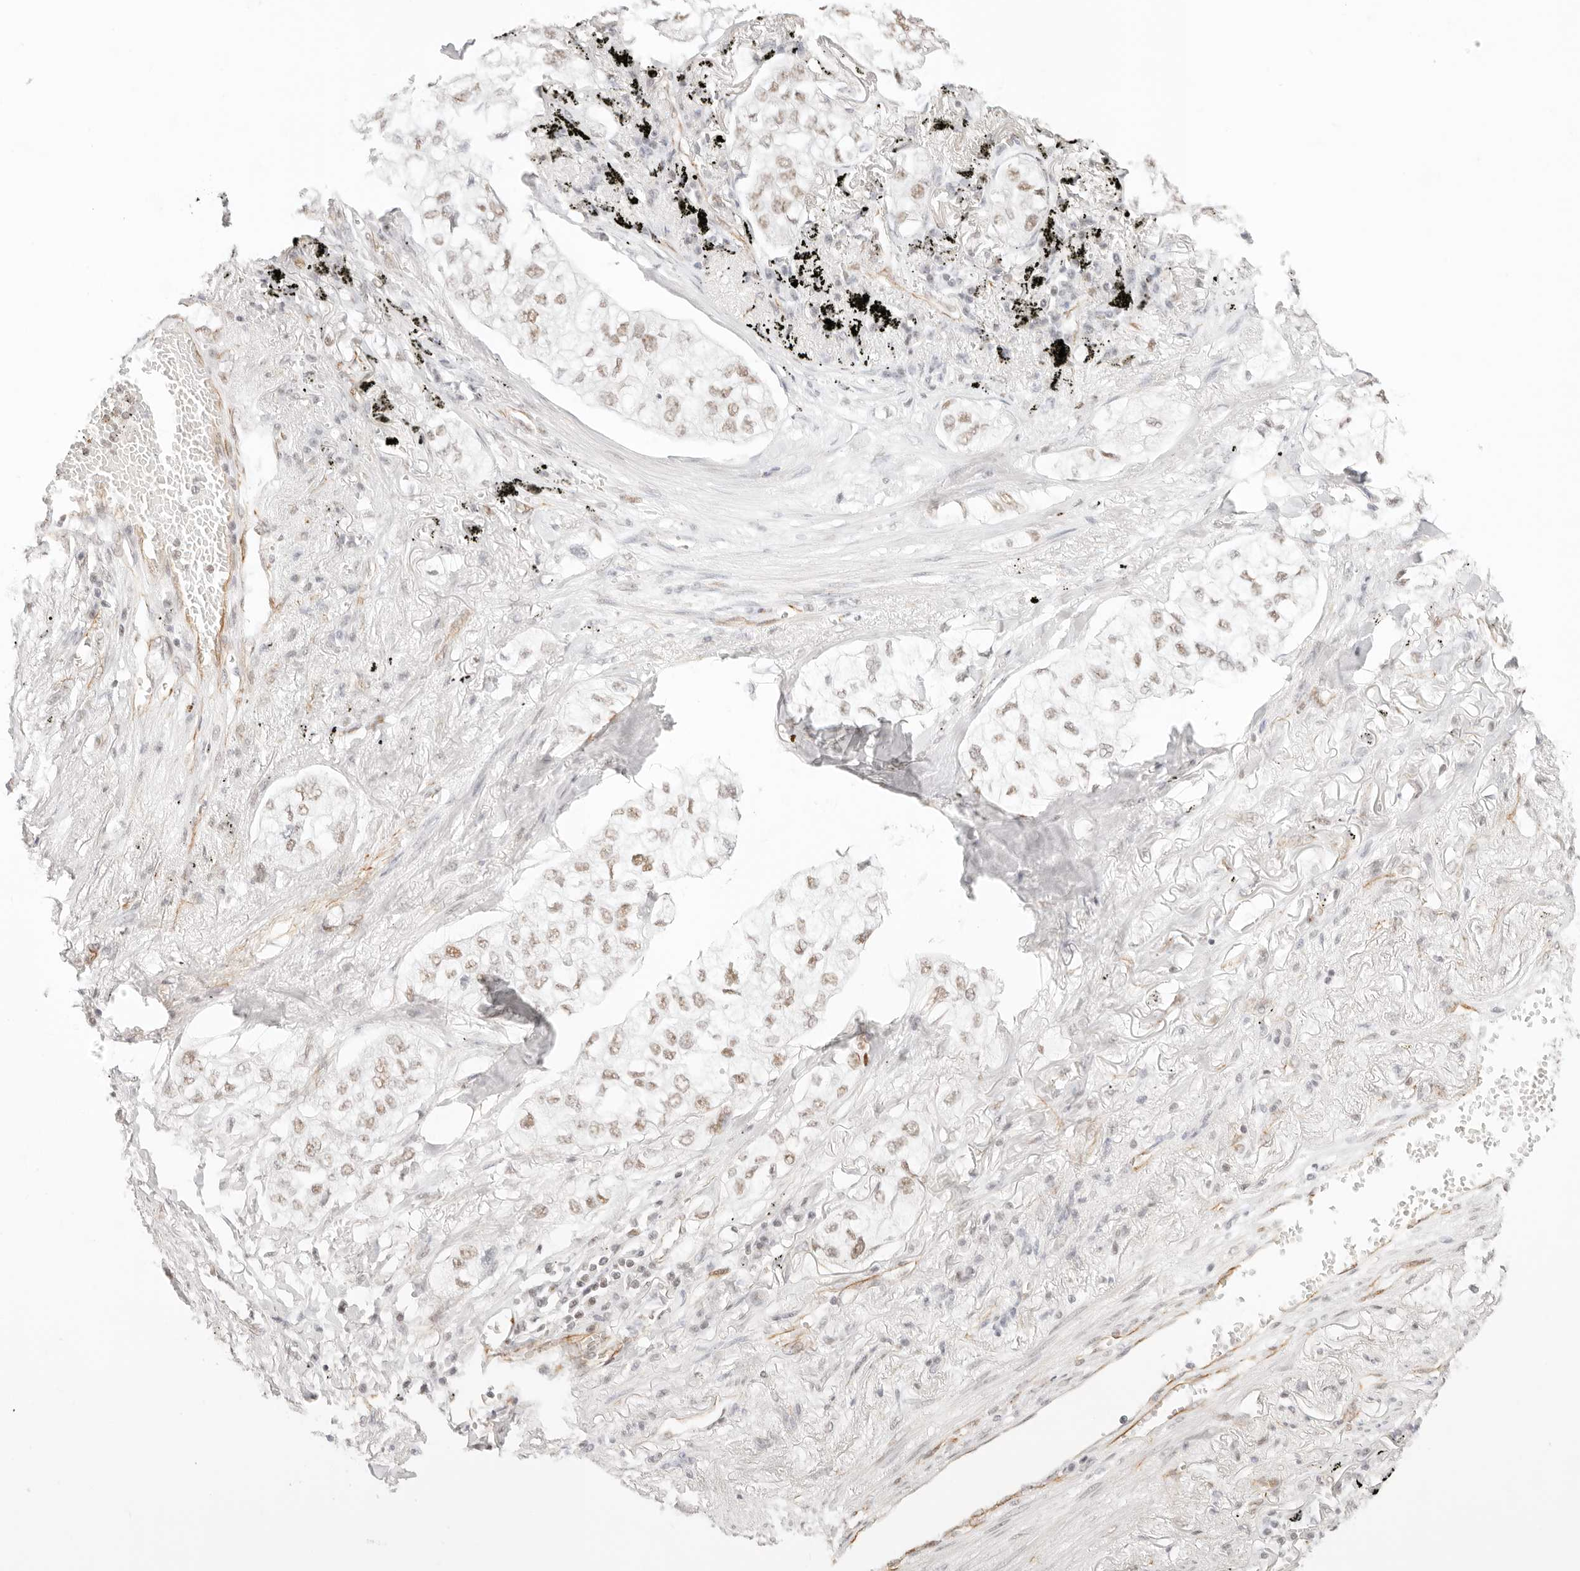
{"staining": {"intensity": "moderate", "quantity": "<25%", "location": "nuclear"}, "tissue": "lung cancer", "cell_type": "Tumor cells", "image_type": "cancer", "snomed": [{"axis": "morphology", "description": "Adenocarcinoma, NOS"}, {"axis": "topography", "description": "Lung"}], "caption": "Lung cancer stained with a protein marker shows moderate staining in tumor cells.", "gene": "ZC3H11A", "patient": {"sex": "male", "age": 65}}